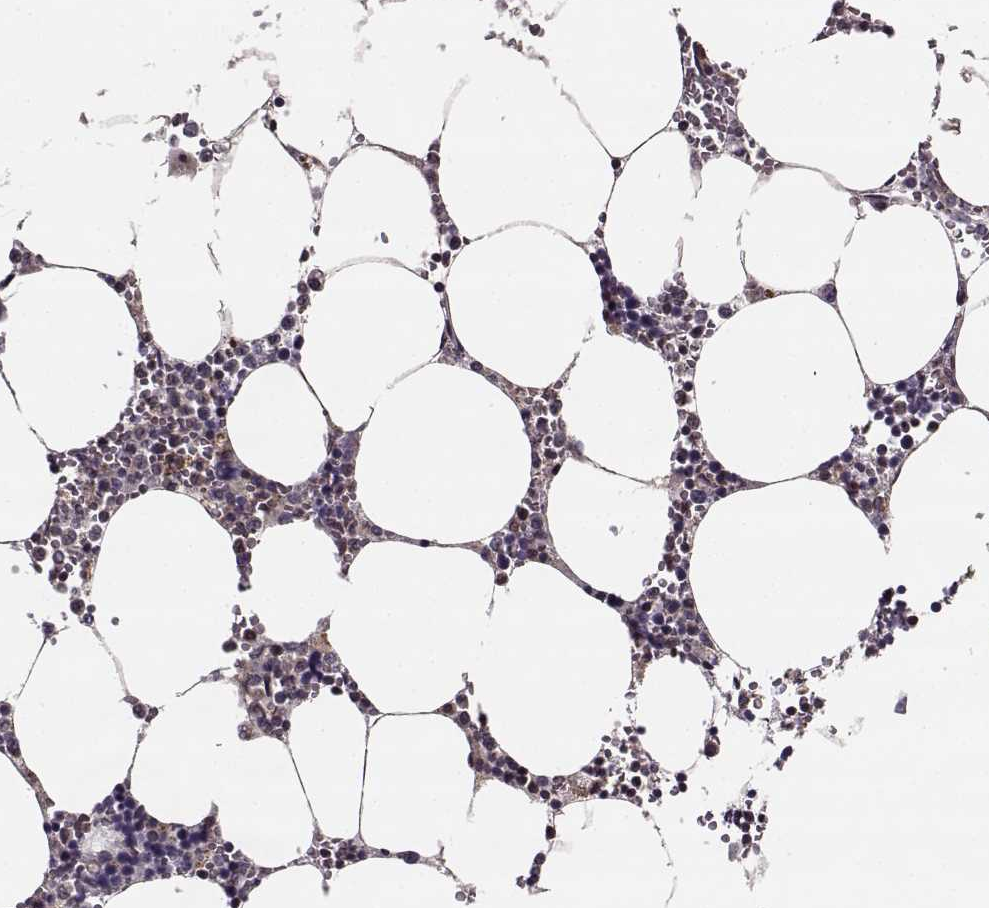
{"staining": {"intensity": "moderate", "quantity": "<25%", "location": "cytoplasmic/membranous"}, "tissue": "bone marrow", "cell_type": "Hematopoietic cells", "image_type": "normal", "snomed": [{"axis": "morphology", "description": "Normal tissue, NOS"}, {"axis": "topography", "description": "Bone marrow"}], "caption": "Protein staining shows moderate cytoplasmic/membranous staining in about <25% of hematopoietic cells in normal bone marrow. (Brightfield microscopy of DAB IHC at high magnification).", "gene": "MFSD1", "patient": {"sex": "male", "age": 54}}